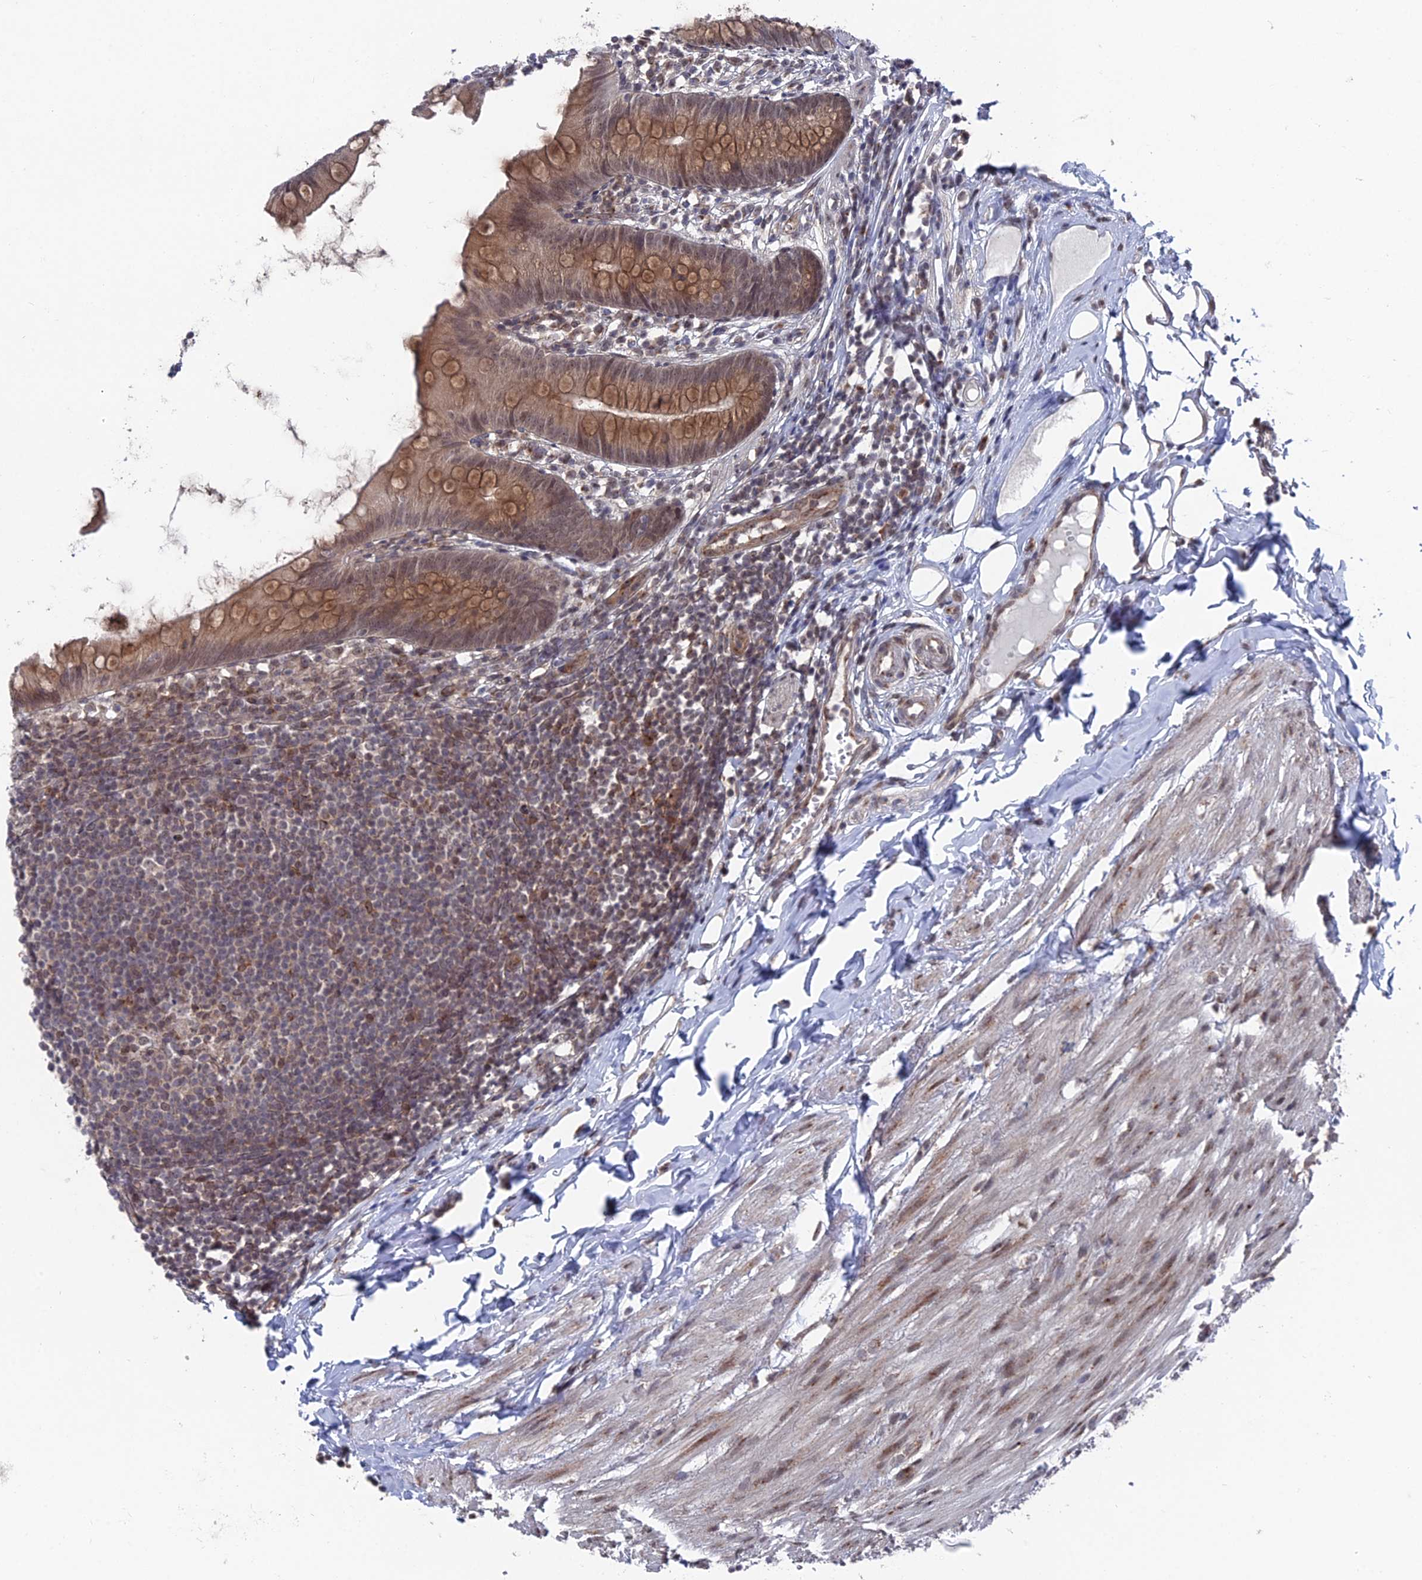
{"staining": {"intensity": "moderate", "quantity": "25%-75%", "location": "cytoplasmic/membranous,nuclear"}, "tissue": "appendix", "cell_type": "Glandular cells", "image_type": "normal", "snomed": [{"axis": "morphology", "description": "Normal tissue, NOS"}, {"axis": "topography", "description": "Appendix"}], "caption": "Unremarkable appendix demonstrates moderate cytoplasmic/membranous,nuclear expression in approximately 25%-75% of glandular cells.", "gene": "FHIP2A", "patient": {"sex": "female", "age": 62}}